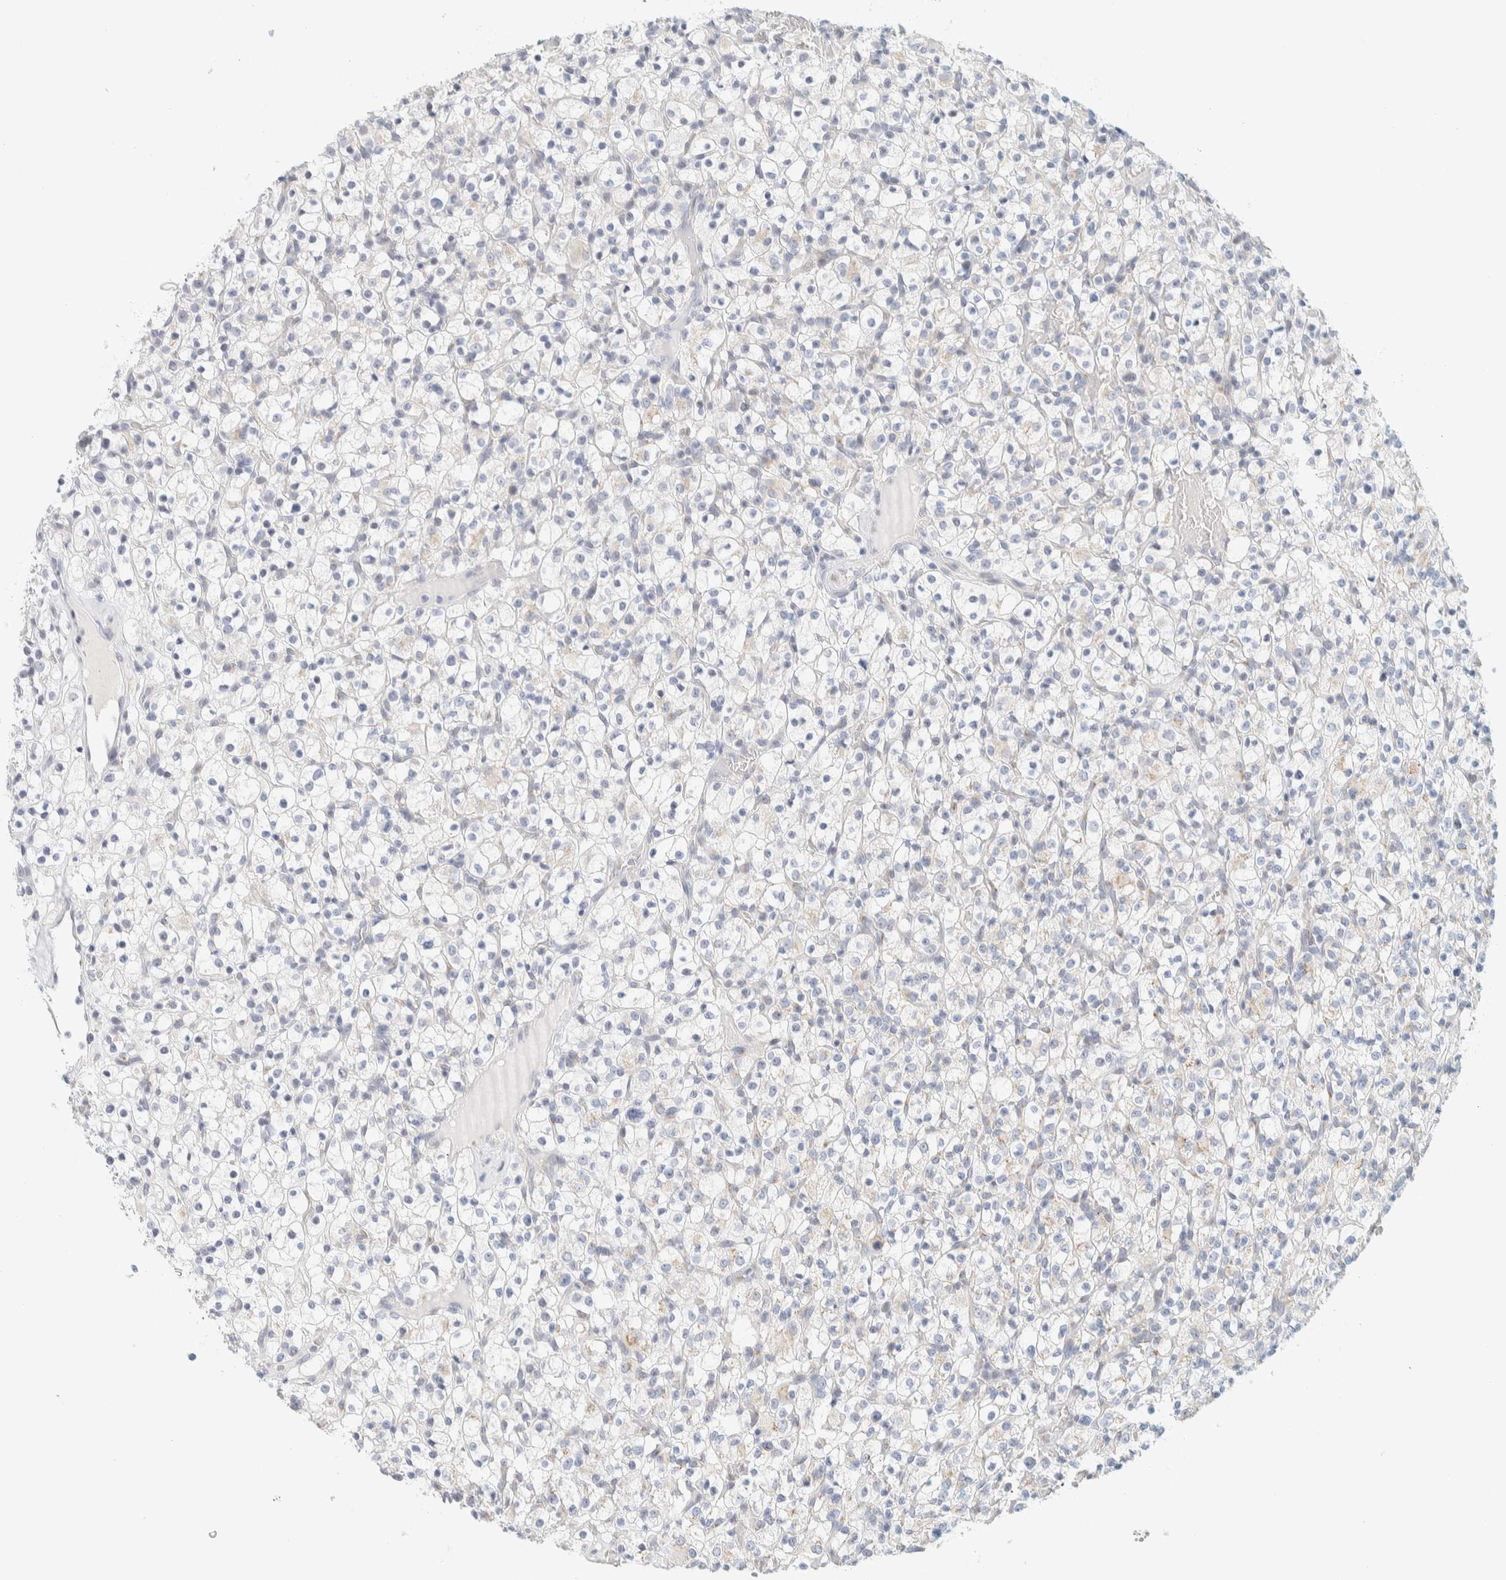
{"staining": {"intensity": "negative", "quantity": "none", "location": "none"}, "tissue": "renal cancer", "cell_type": "Tumor cells", "image_type": "cancer", "snomed": [{"axis": "morphology", "description": "Normal tissue, NOS"}, {"axis": "morphology", "description": "Adenocarcinoma, NOS"}, {"axis": "topography", "description": "Kidney"}], "caption": "A micrograph of human renal adenocarcinoma is negative for staining in tumor cells. Nuclei are stained in blue.", "gene": "SPNS3", "patient": {"sex": "female", "age": 72}}